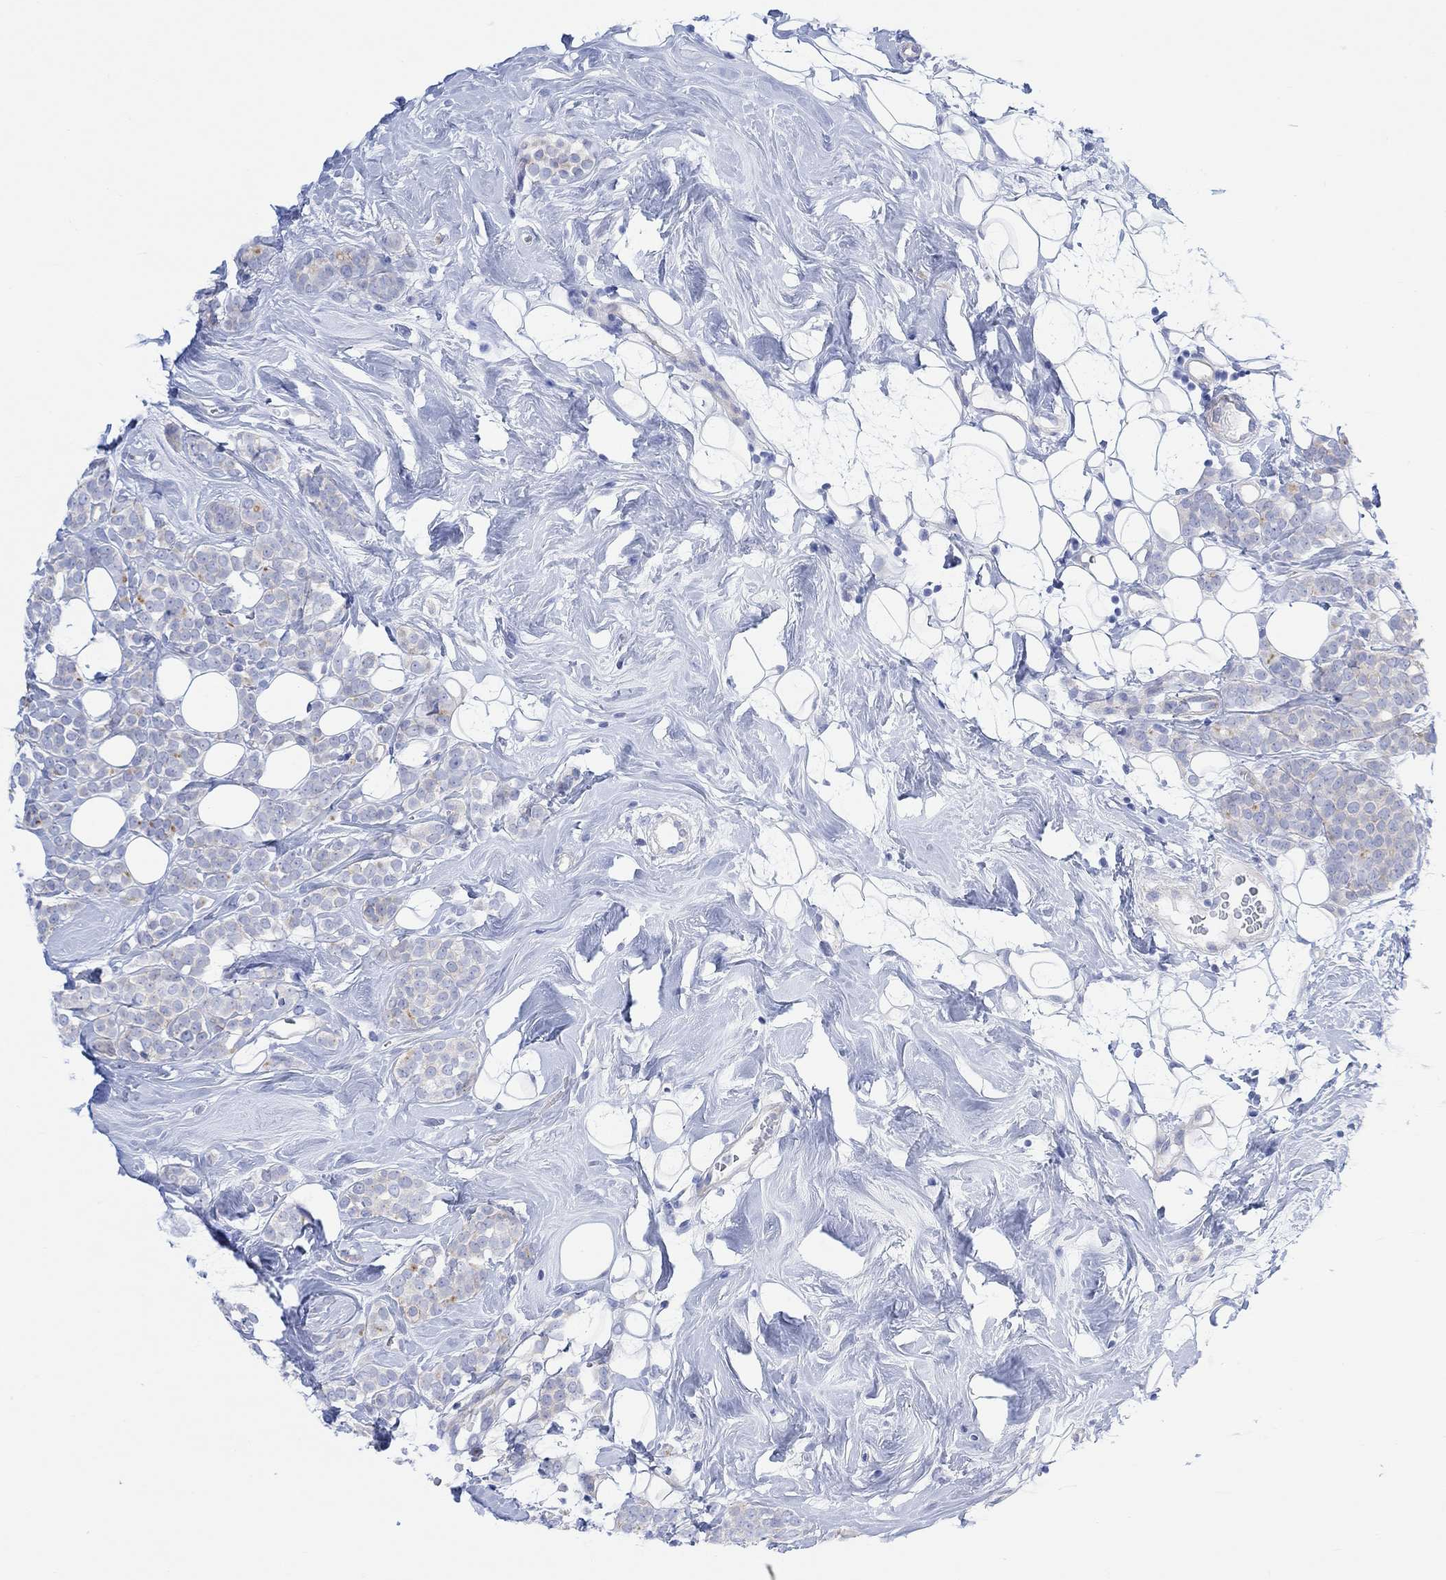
{"staining": {"intensity": "weak", "quantity": "<25%", "location": "cytoplasmic/membranous"}, "tissue": "breast cancer", "cell_type": "Tumor cells", "image_type": "cancer", "snomed": [{"axis": "morphology", "description": "Lobular carcinoma"}, {"axis": "topography", "description": "Breast"}], "caption": "DAB (3,3'-diaminobenzidine) immunohistochemical staining of human breast lobular carcinoma displays no significant expression in tumor cells.", "gene": "TLDC2", "patient": {"sex": "female", "age": 49}}